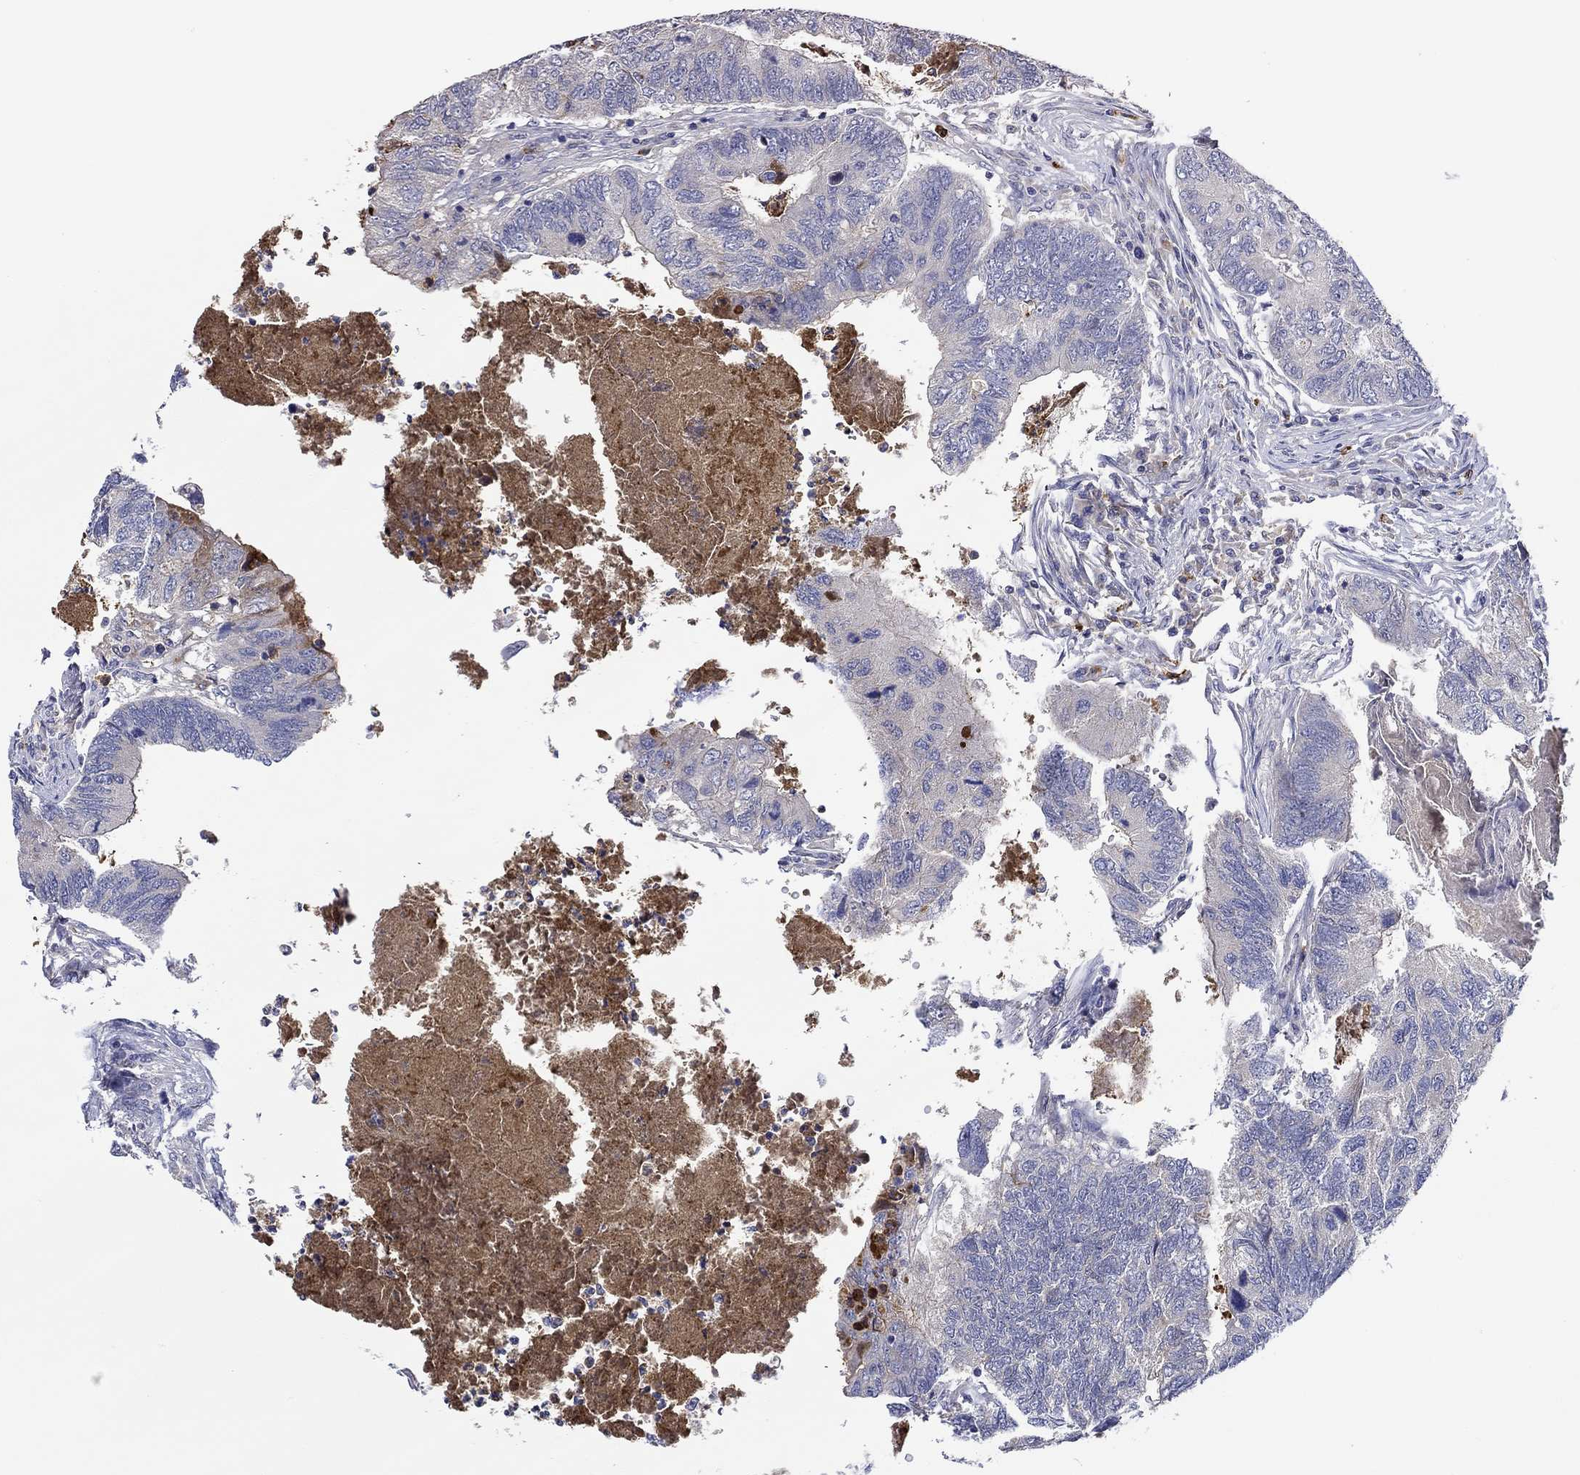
{"staining": {"intensity": "negative", "quantity": "none", "location": "none"}, "tissue": "colorectal cancer", "cell_type": "Tumor cells", "image_type": "cancer", "snomed": [{"axis": "morphology", "description": "Adenocarcinoma, NOS"}, {"axis": "topography", "description": "Colon"}], "caption": "An image of colorectal cancer stained for a protein demonstrates no brown staining in tumor cells. Brightfield microscopy of IHC stained with DAB (brown) and hematoxylin (blue), captured at high magnification.", "gene": "CHIT1", "patient": {"sex": "female", "age": 67}}